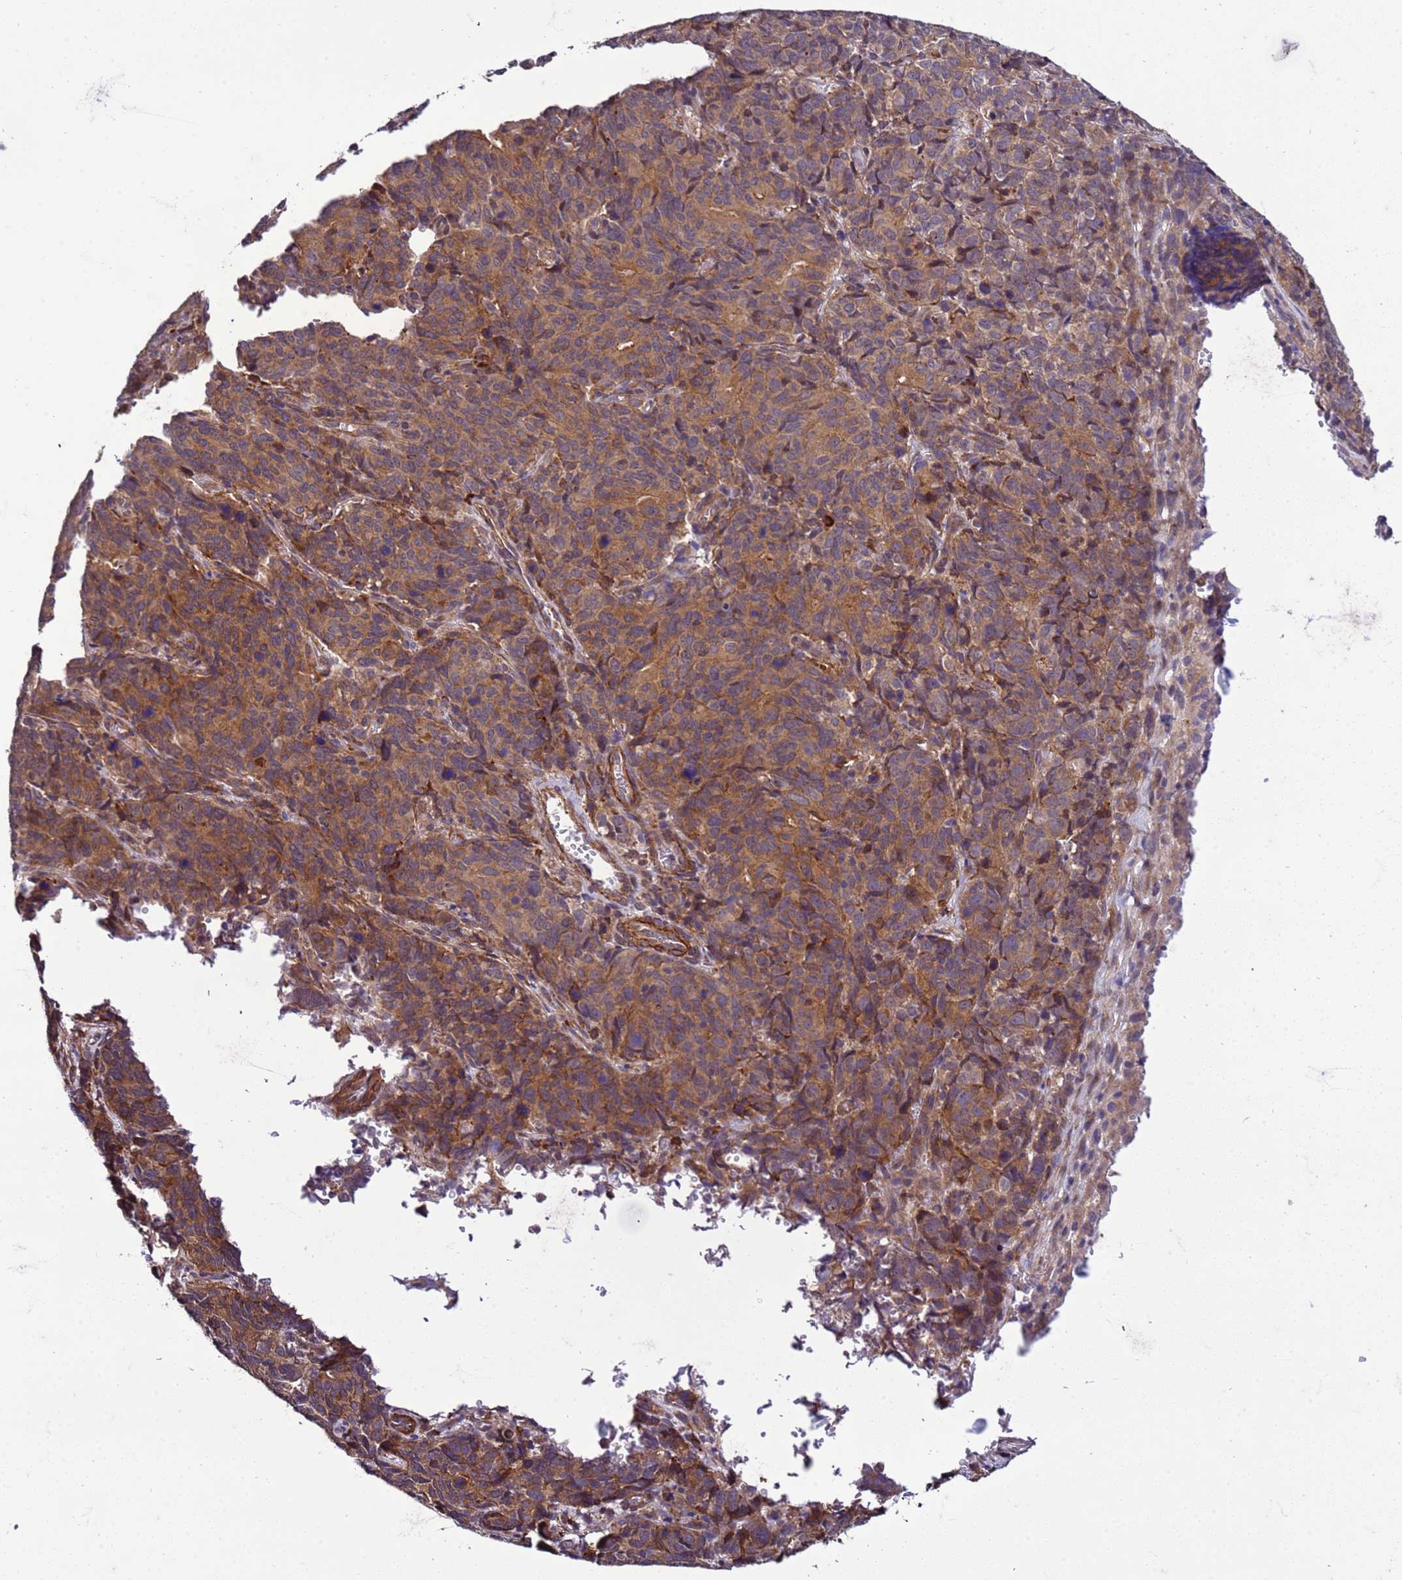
{"staining": {"intensity": "moderate", "quantity": ">75%", "location": "cytoplasmic/membranous"}, "tissue": "cervical cancer", "cell_type": "Tumor cells", "image_type": "cancer", "snomed": [{"axis": "morphology", "description": "Squamous cell carcinoma, NOS"}, {"axis": "topography", "description": "Cervix"}], "caption": "Immunohistochemistry (DAB) staining of human cervical cancer (squamous cell carcinoma) exhibits moderate cytoplasmic/membranous protein positivity in approximately >75% of tumor cells. The protein is stained brown, and the nuclei are stained in blue (DAB (3,3'-diaminobenzidine) IHC with brightfield microscopy, high magnification).", "gene": "GEN1", "patient": {"sex": "female", "age": 60}}